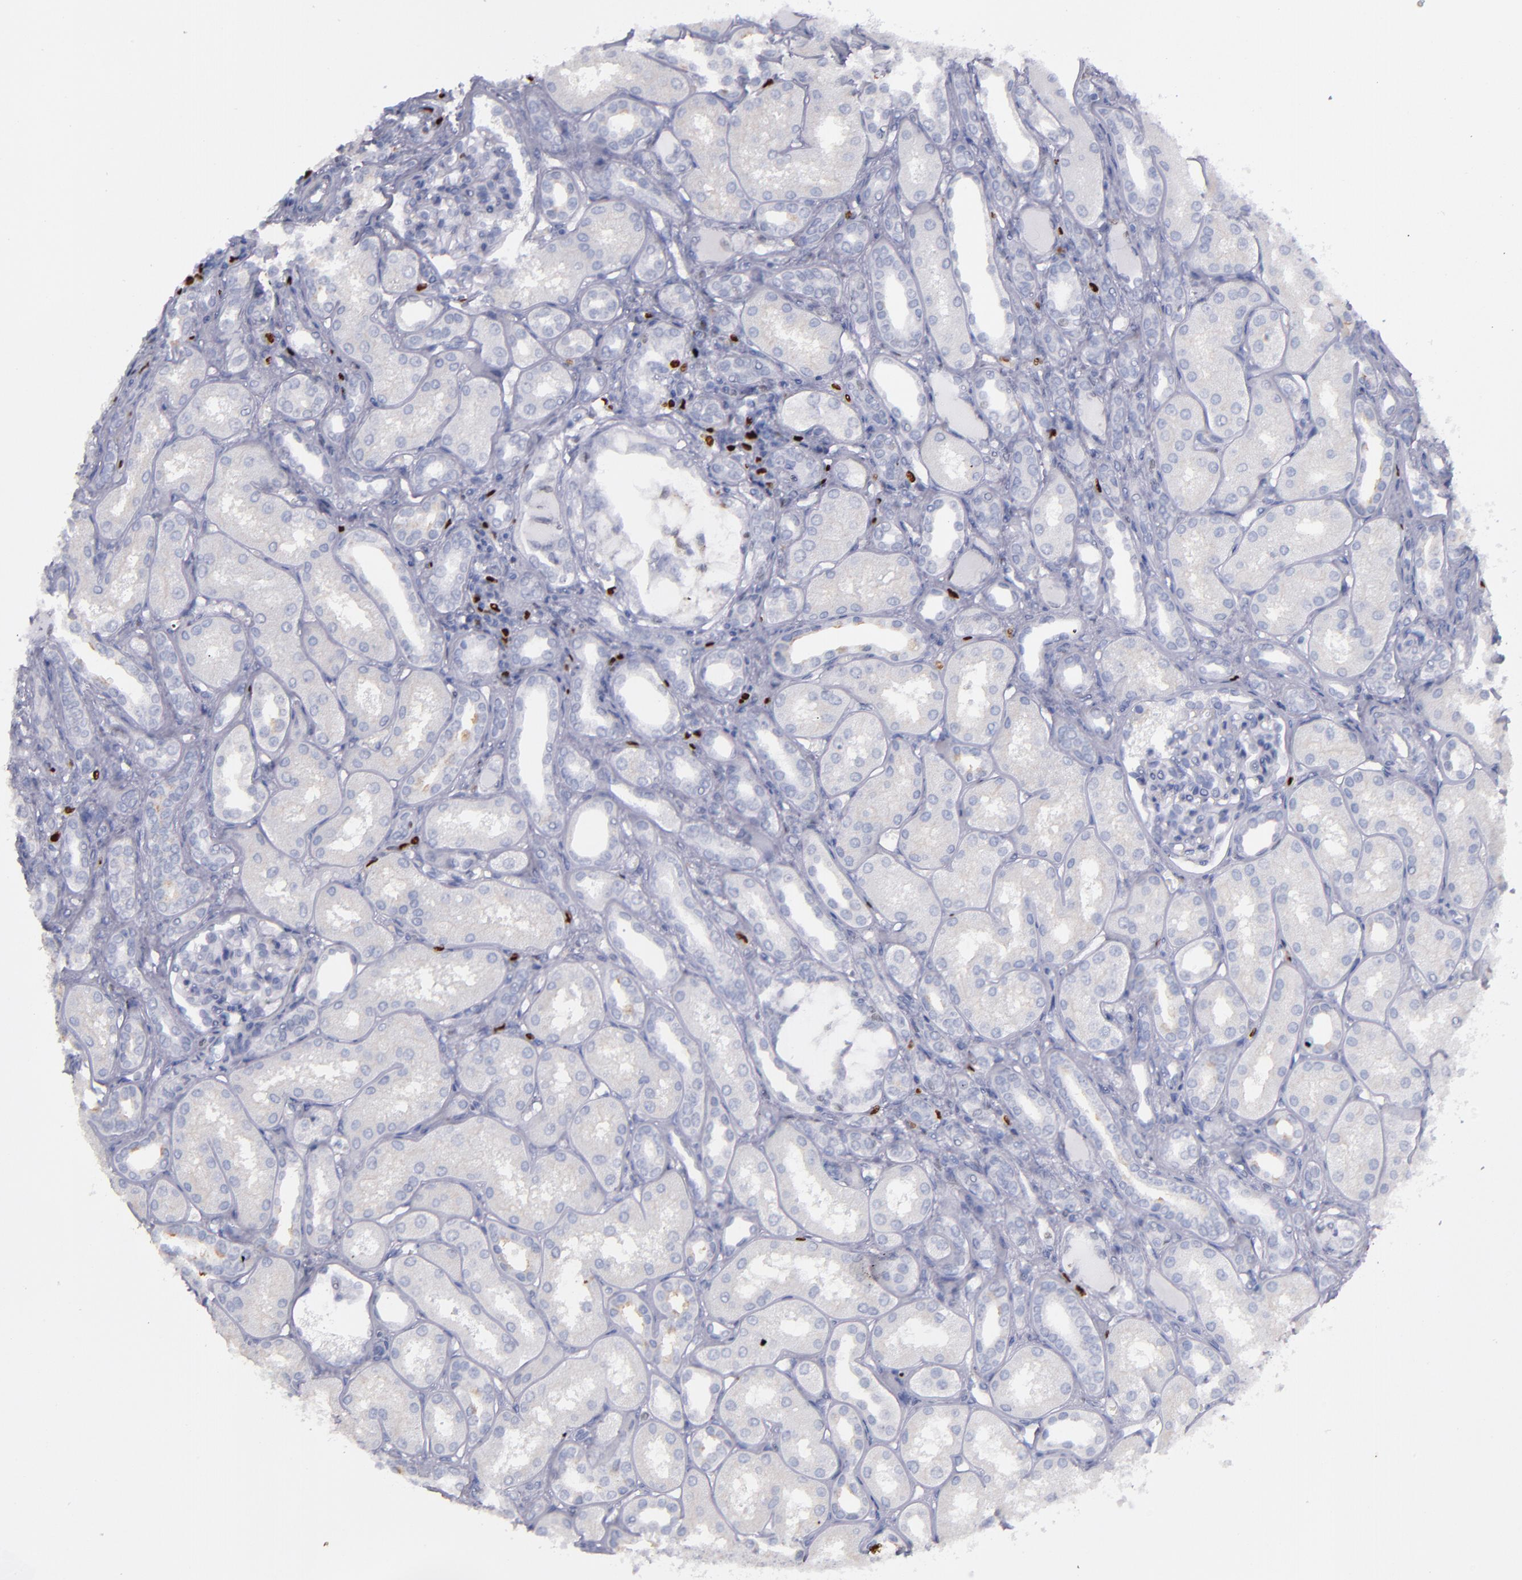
{"staining": {"intensity": "negative", "quantity": "none", "location": "none"}, "tissue": "kidney", "cell_type": "Cells in glomeruli", "image_type": "normal", "snomed": [{"axis": "morphology", "description": "Normal tissue, NOS"}, {"axis": "topography", "description": "Kidney"}], "caption": "Immunohistochemical staining of normal kidney demonstrates no significant positivity in cells in glomeruli.", "gene": "IRF8", "patient": {"sex": "male", "age": 7}}